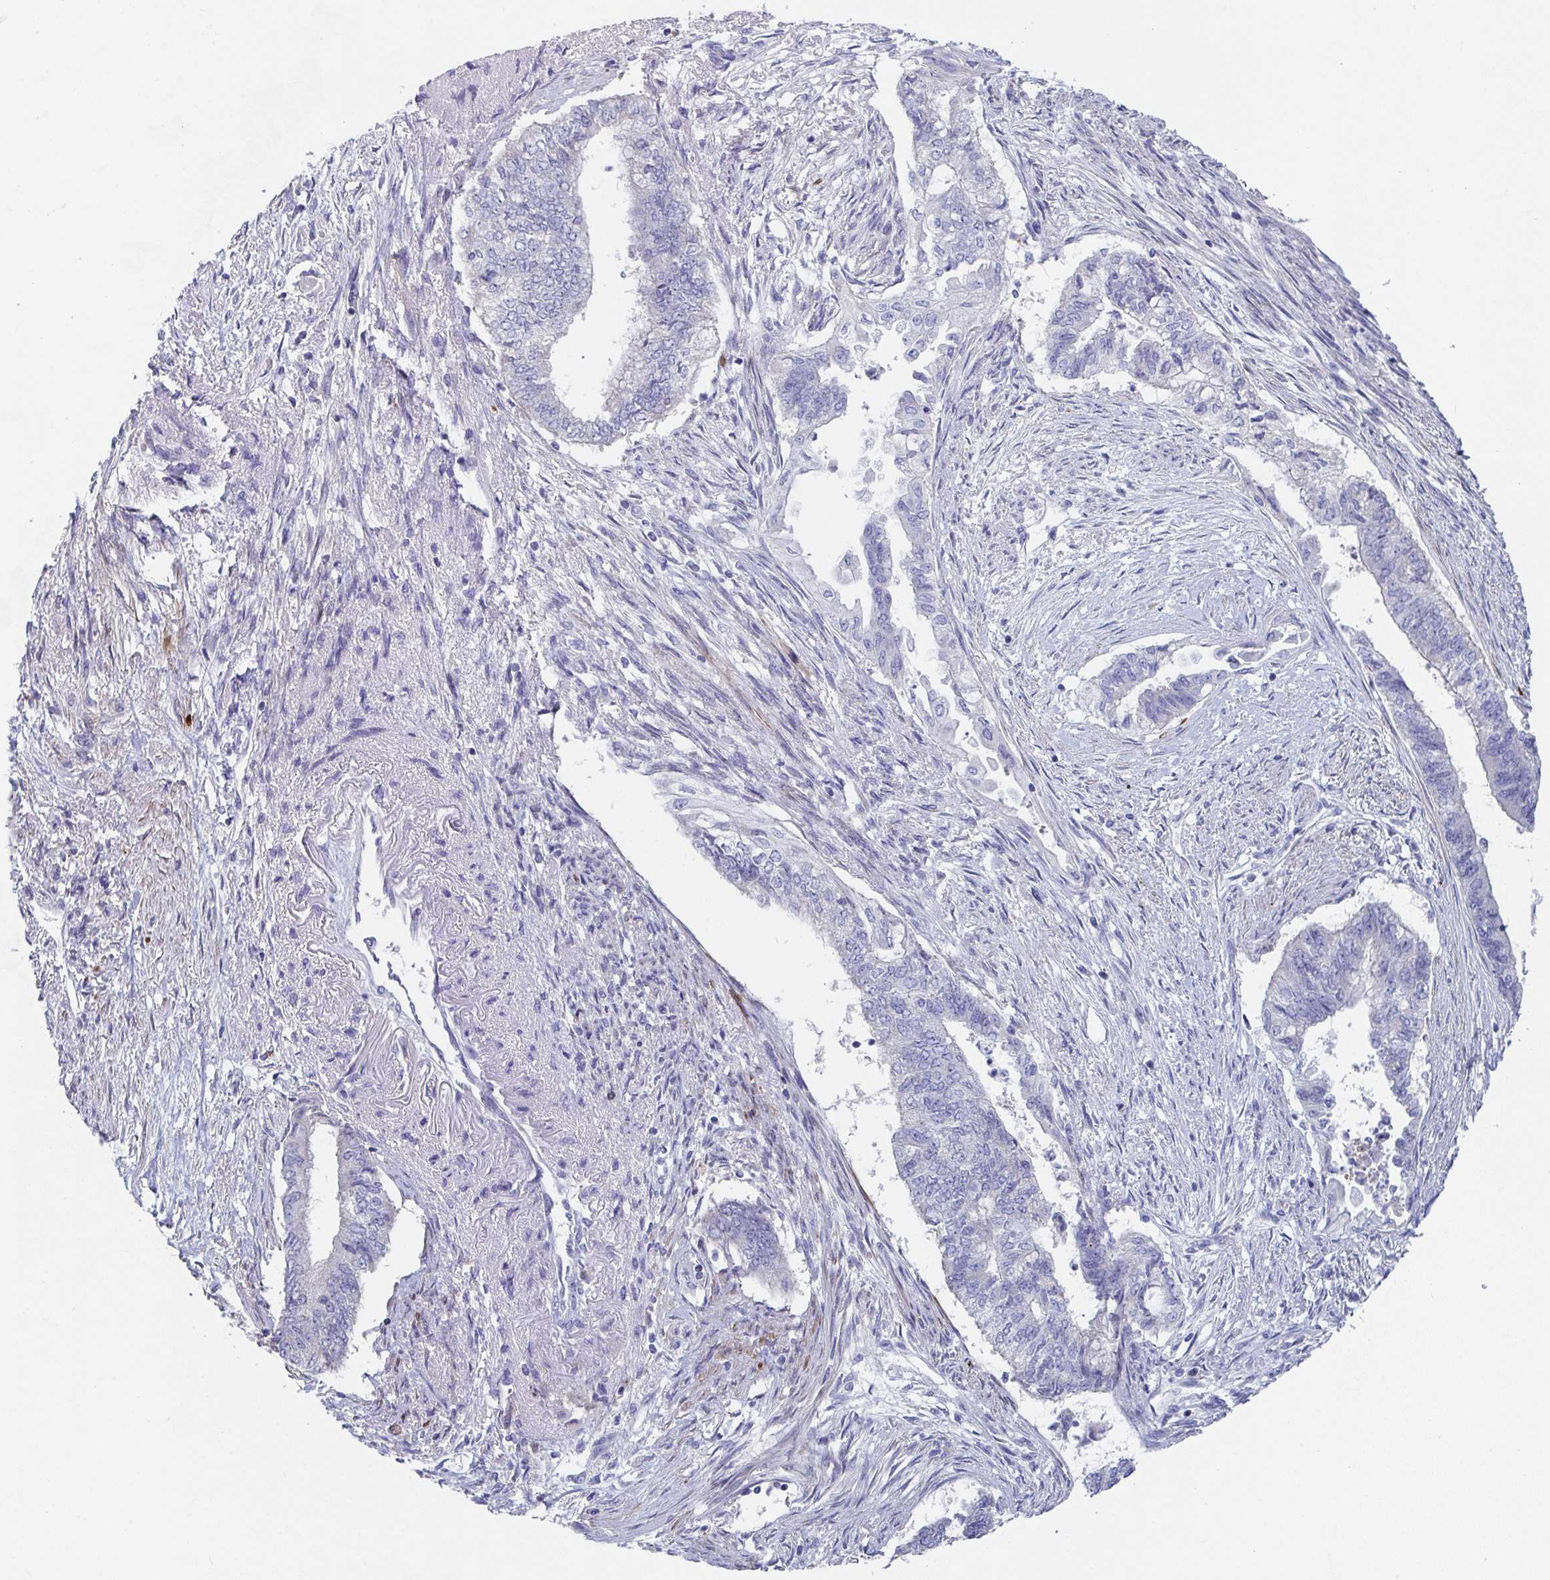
{"staining": {"intensity": "negative", "quantity": "none", "location": "none"}, "tissue": "endometrial cancer", "cell_type": "Tumor cells", "image_type": "cancer", "snomed": [{"axis": "morphology", "description": "Adenocarcinoma, NOS"}, {"axis": "topography", "description": "Endometrium"}], "caption": "Tumor cells are negative for protein expression in human adenocarcinoma (endometrial).", "gene": "ZNF561", "patient": {"sex": "female", "age": 65}}